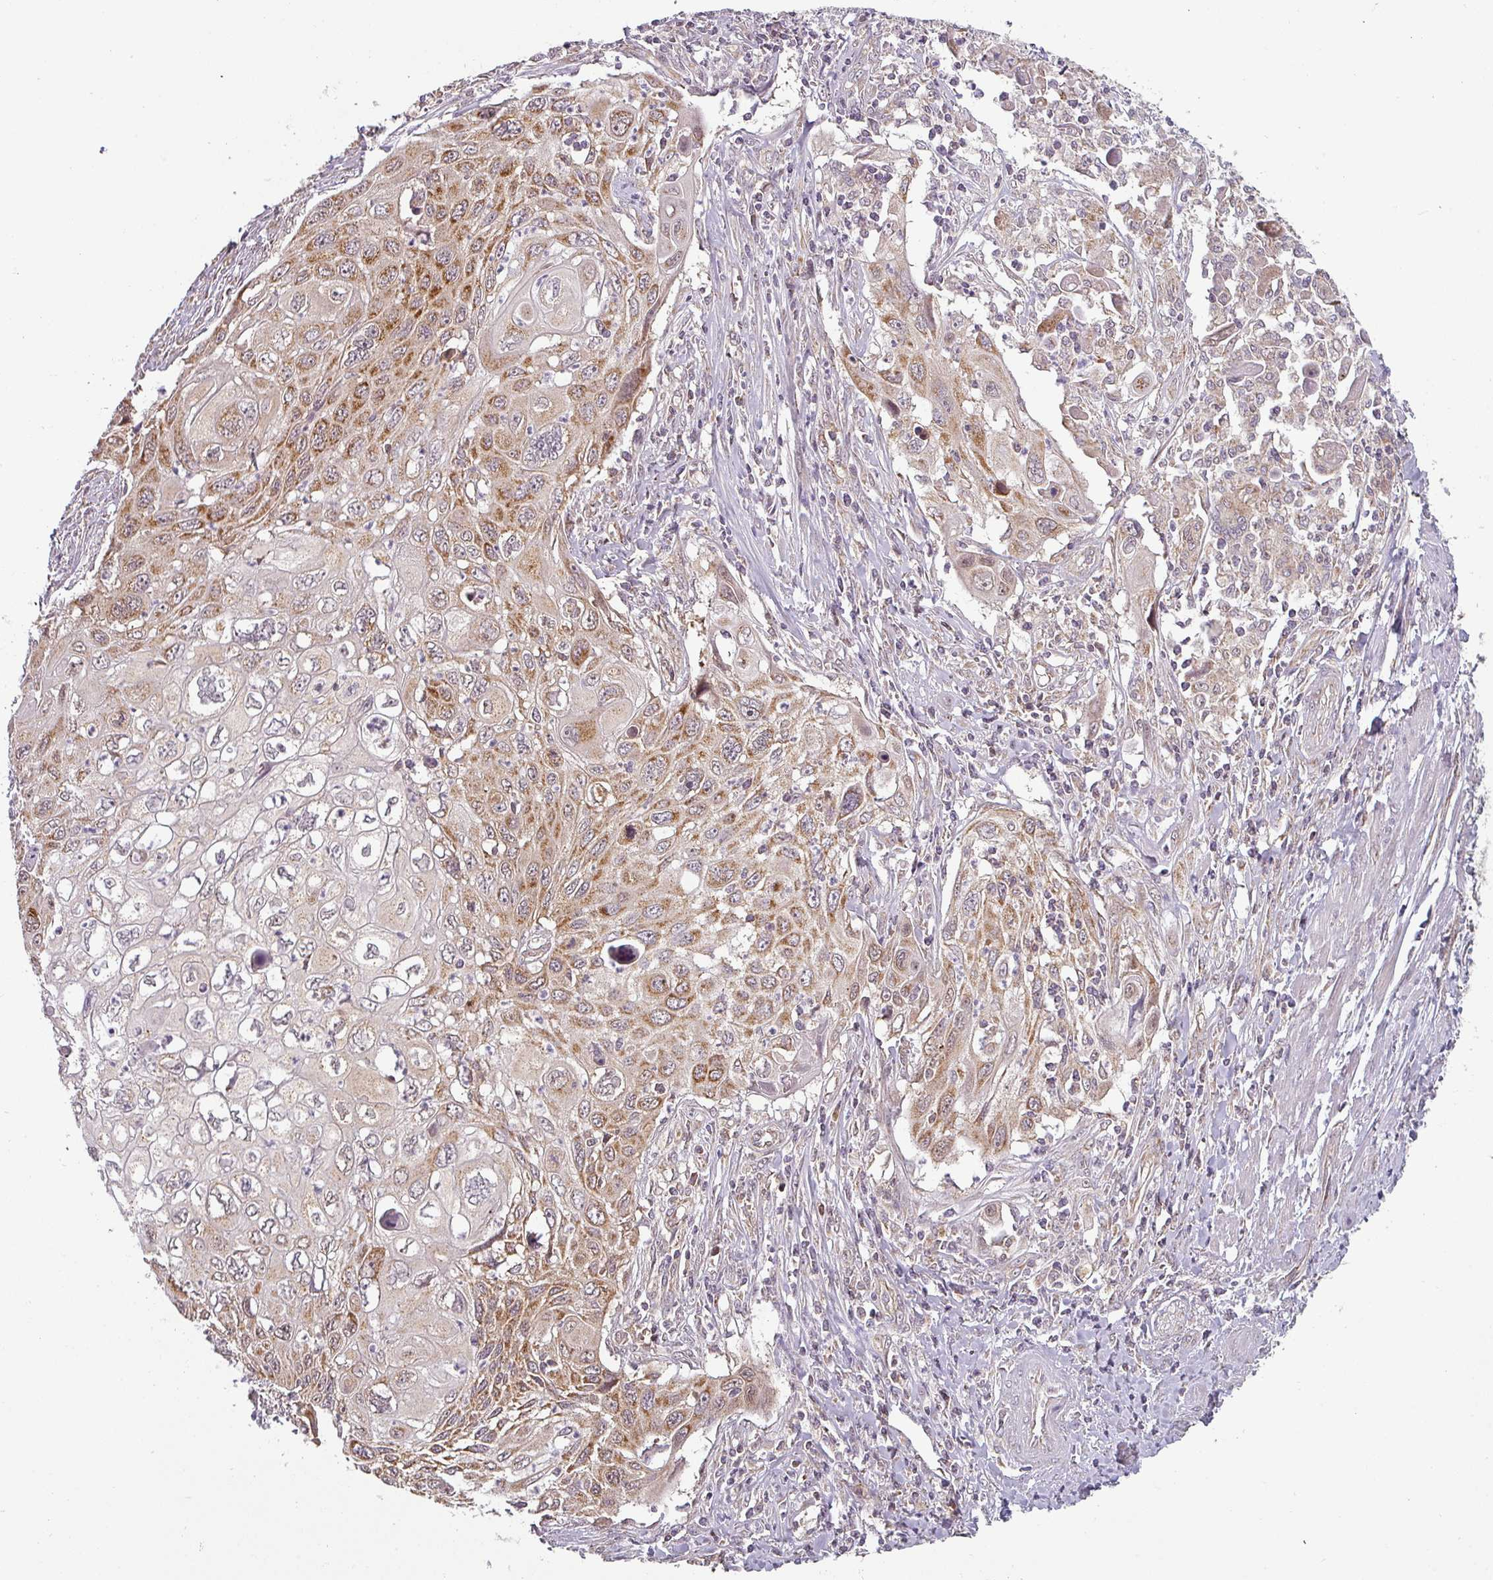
{"staining": {"intensity": "moderate", "quantity": "25%-75%", "location": "cytoplasmic/membranous,nuclear"}, "tissue": "cervical cancer", "cell_type": "Tumor cells", "image_type": "cancer", "snomed": [{"axis": "morphology", "description": "Squamous cell carcinoma, NOS"}, {"axis": "topography", "description": "Cervix"}], "caption": "A medium amount of moderate cytoplasmic/membranous and nuclear staining is seen in approximately 25%-75% of tumor cells in cervical squamous cell carcinoma tissue. The staining was performed using DAB (3,3'-diaminobenzidine) to visualize the protein expression in brown, while the nuclei were stained in blue with hematoxylin (Magnification: 20x).", "gene": "MRPS16", "patient": {"sex": "female", "age": 70}}